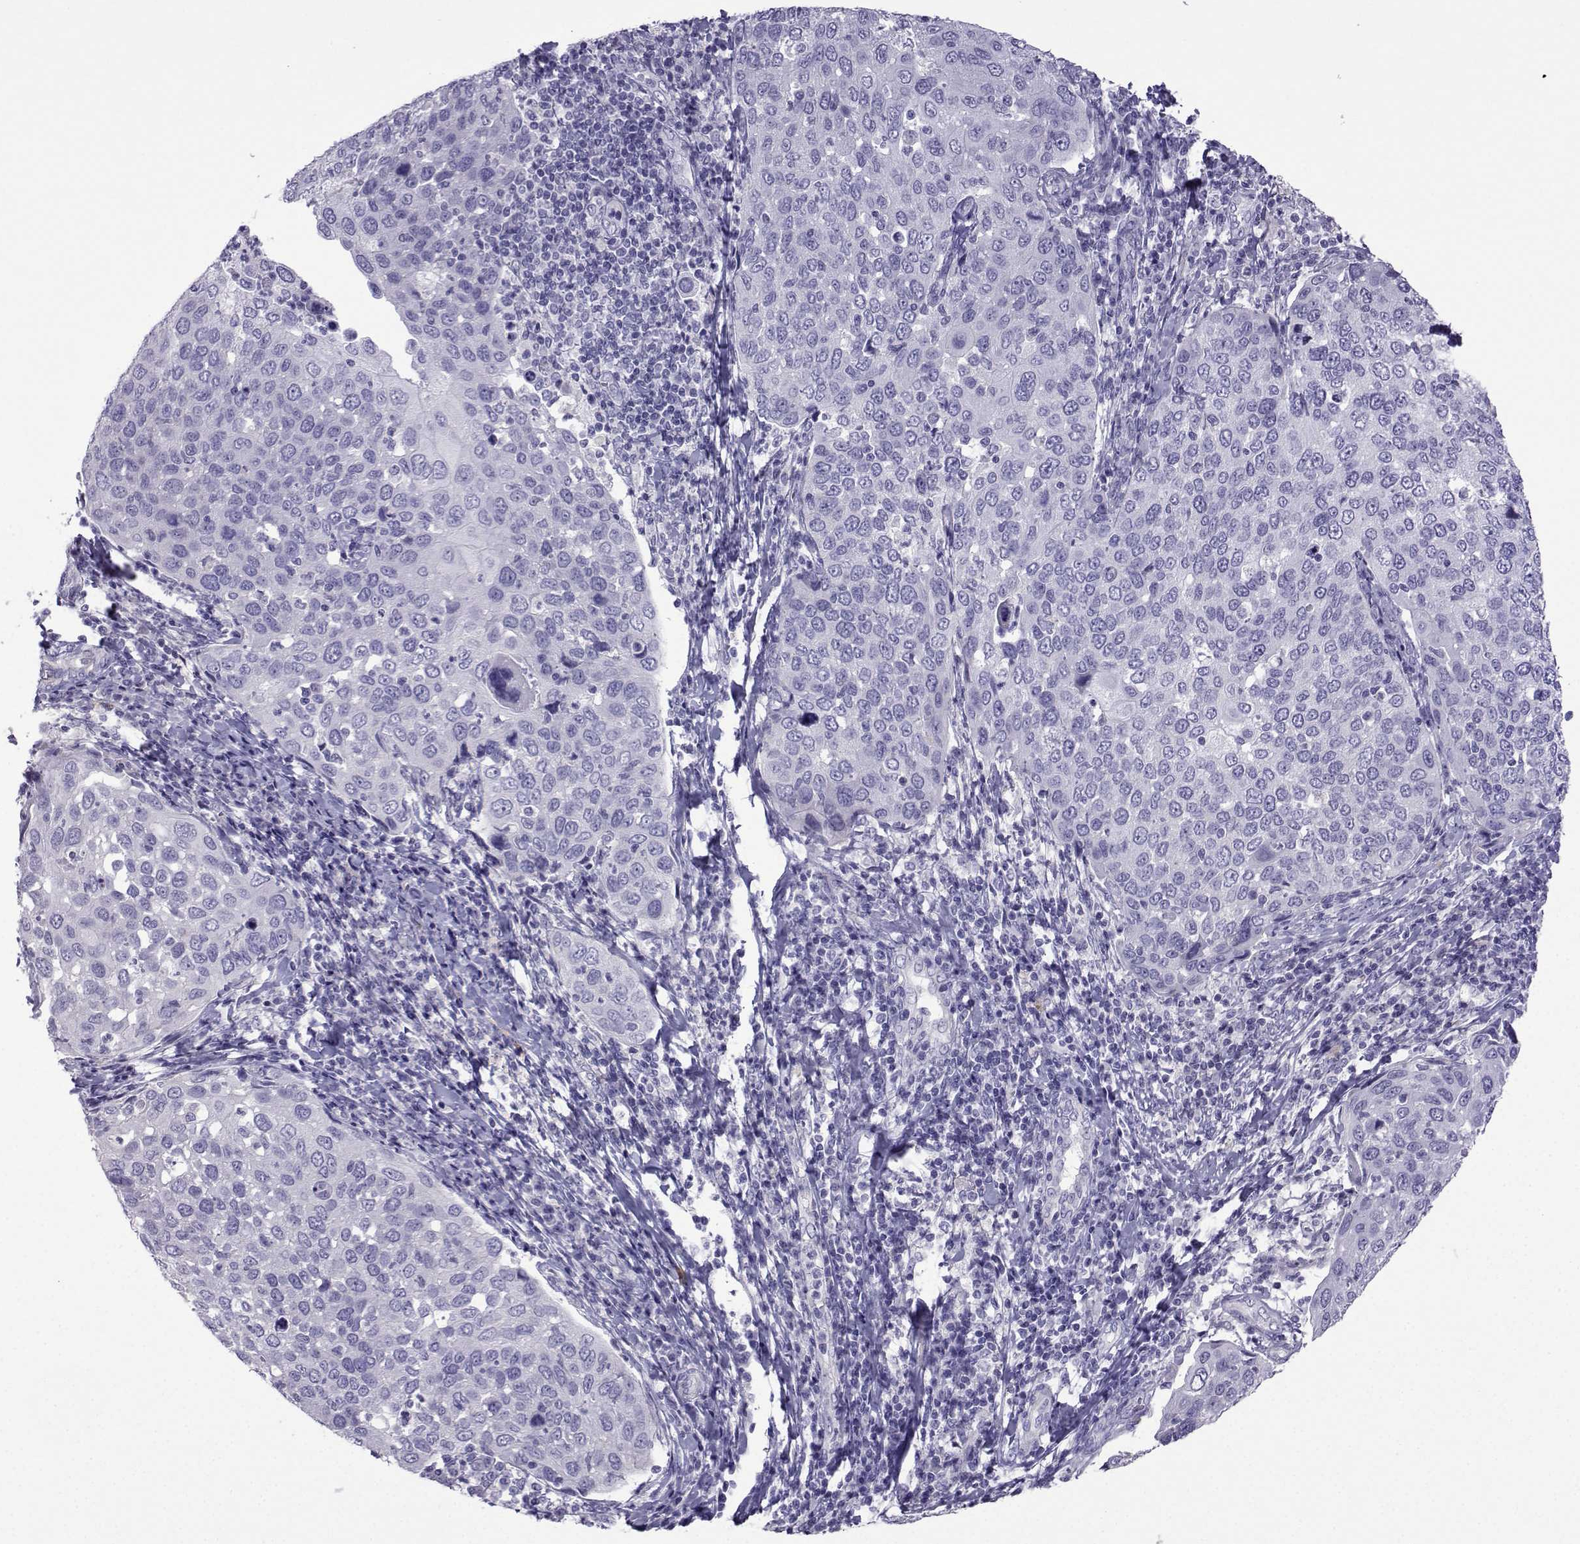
{"staining": {"intensity": "negative", "quantity": "none", "location": "none"}, "tissue": "cervical cancer", "cell_type": "Tumor cells", "image_type": "cancer", "snomed": [{"axis": "morphology", "description": "Squamous cell carcinoma, NOS"}, {"axis": "topography", "description": "Cervix"}], "caption": "DAB immunohistochemical staining of cervical cancer (squamous cell carcinoma) demonstrates no significant staining in tumor cells.", "gene": "CFAP70", "patient": {"sex": "female", "age": 54}}